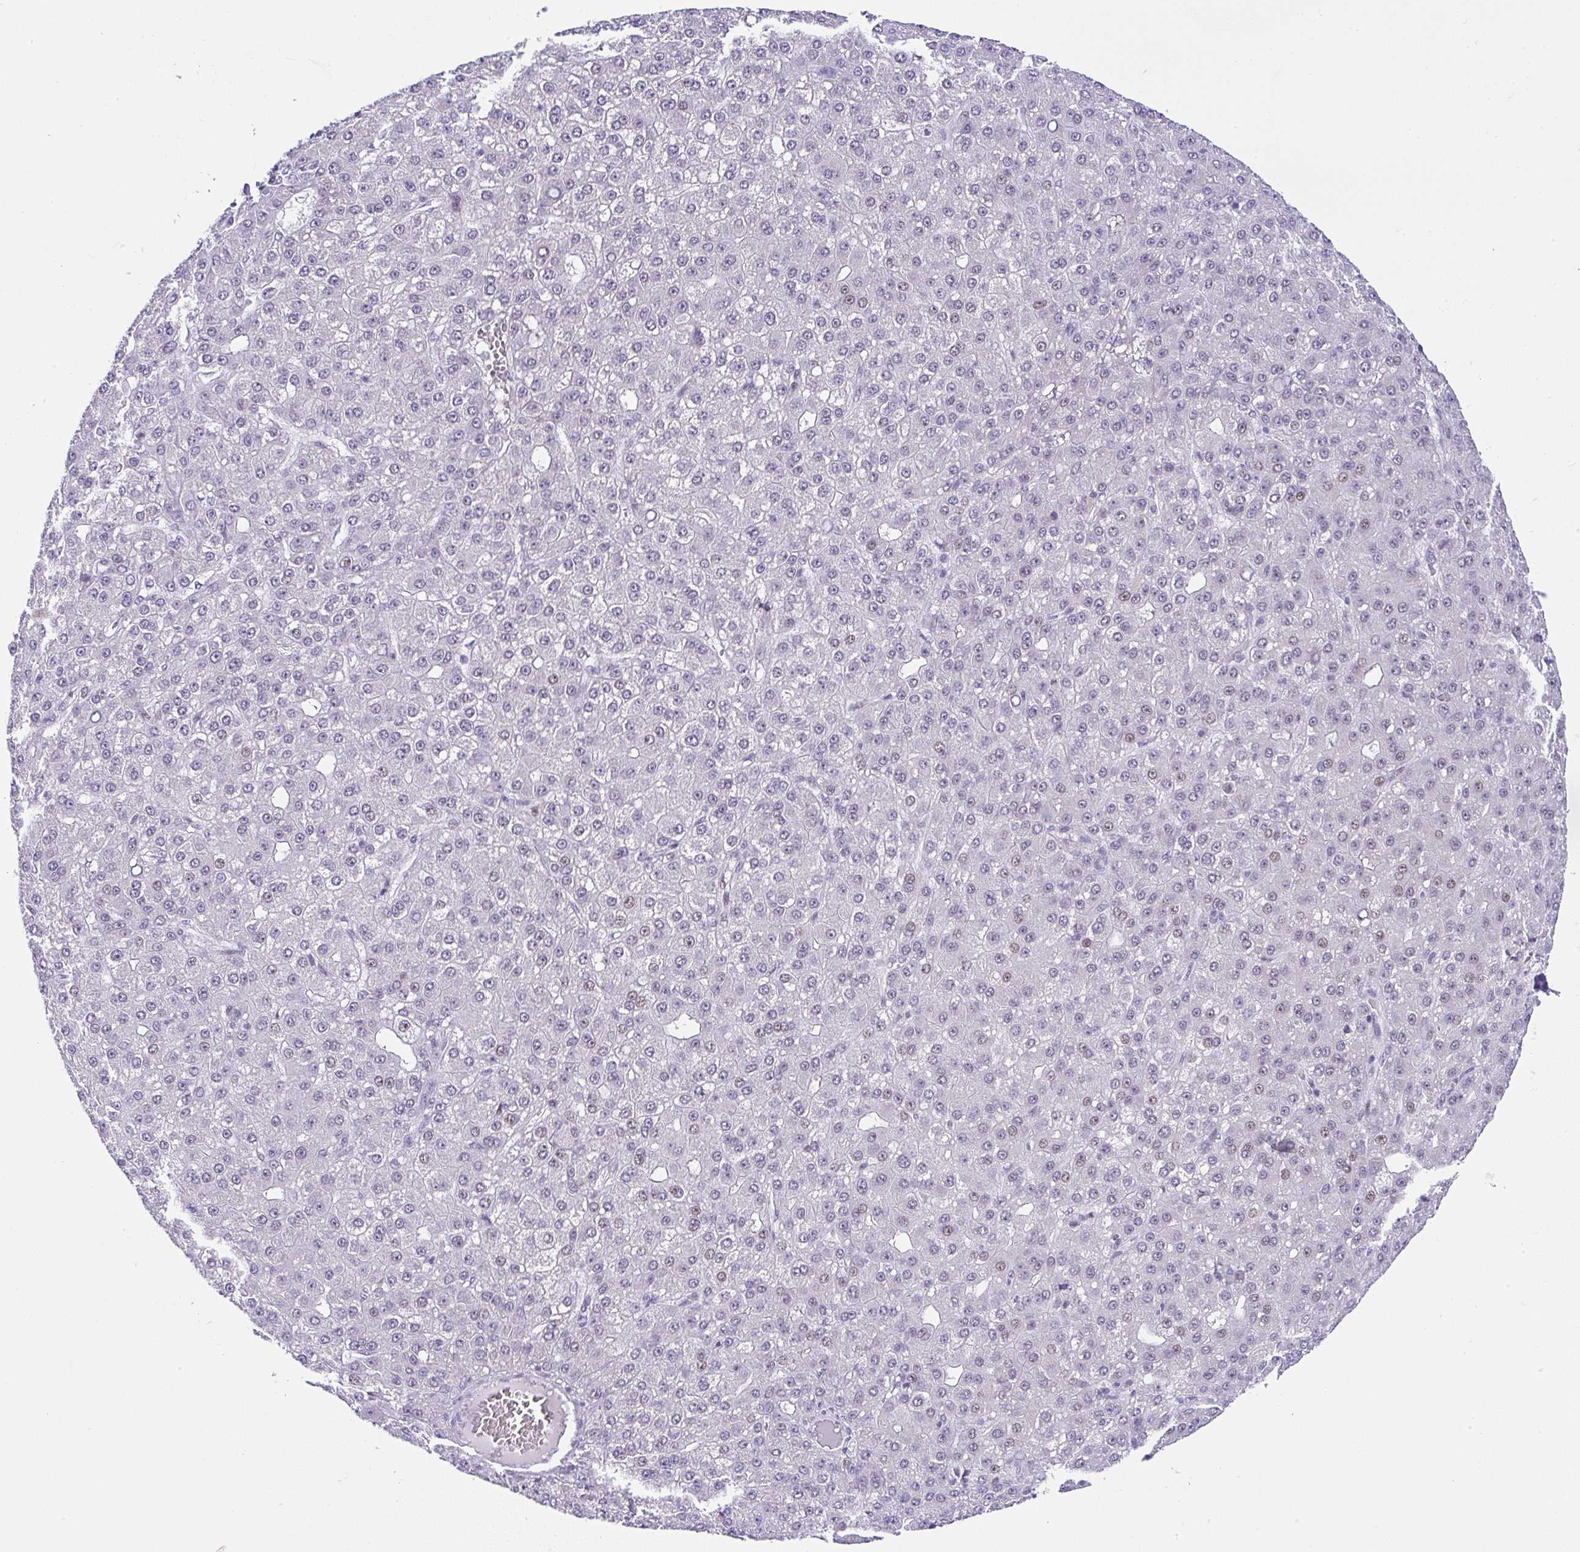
{"staining": {"intensity": "weak", "quantity": "25%-75%", "location": "nuclear"}, "tissue": "liver cancer", "cell_type": "Tumor cells", "image_type": "cancer", "snomed": [{"axis": "morphology", "description": "Carcinoma, Hepatocellular, NOS"}, {"axis": "topography", "description": "Liver"}], "caption": "High-power microscopy captured an IHC micrograph of hepatocellular carcinoma (liver), revealing weak nuclear positivity in approximately 25%-75% of tumor cells. Using DAB (brown) and hematoxylin (blue) stains, captured at high magnification using brightfield microscopy.", "gene": "NR1D2", "patient": {"sex": "male", "age": 67}}